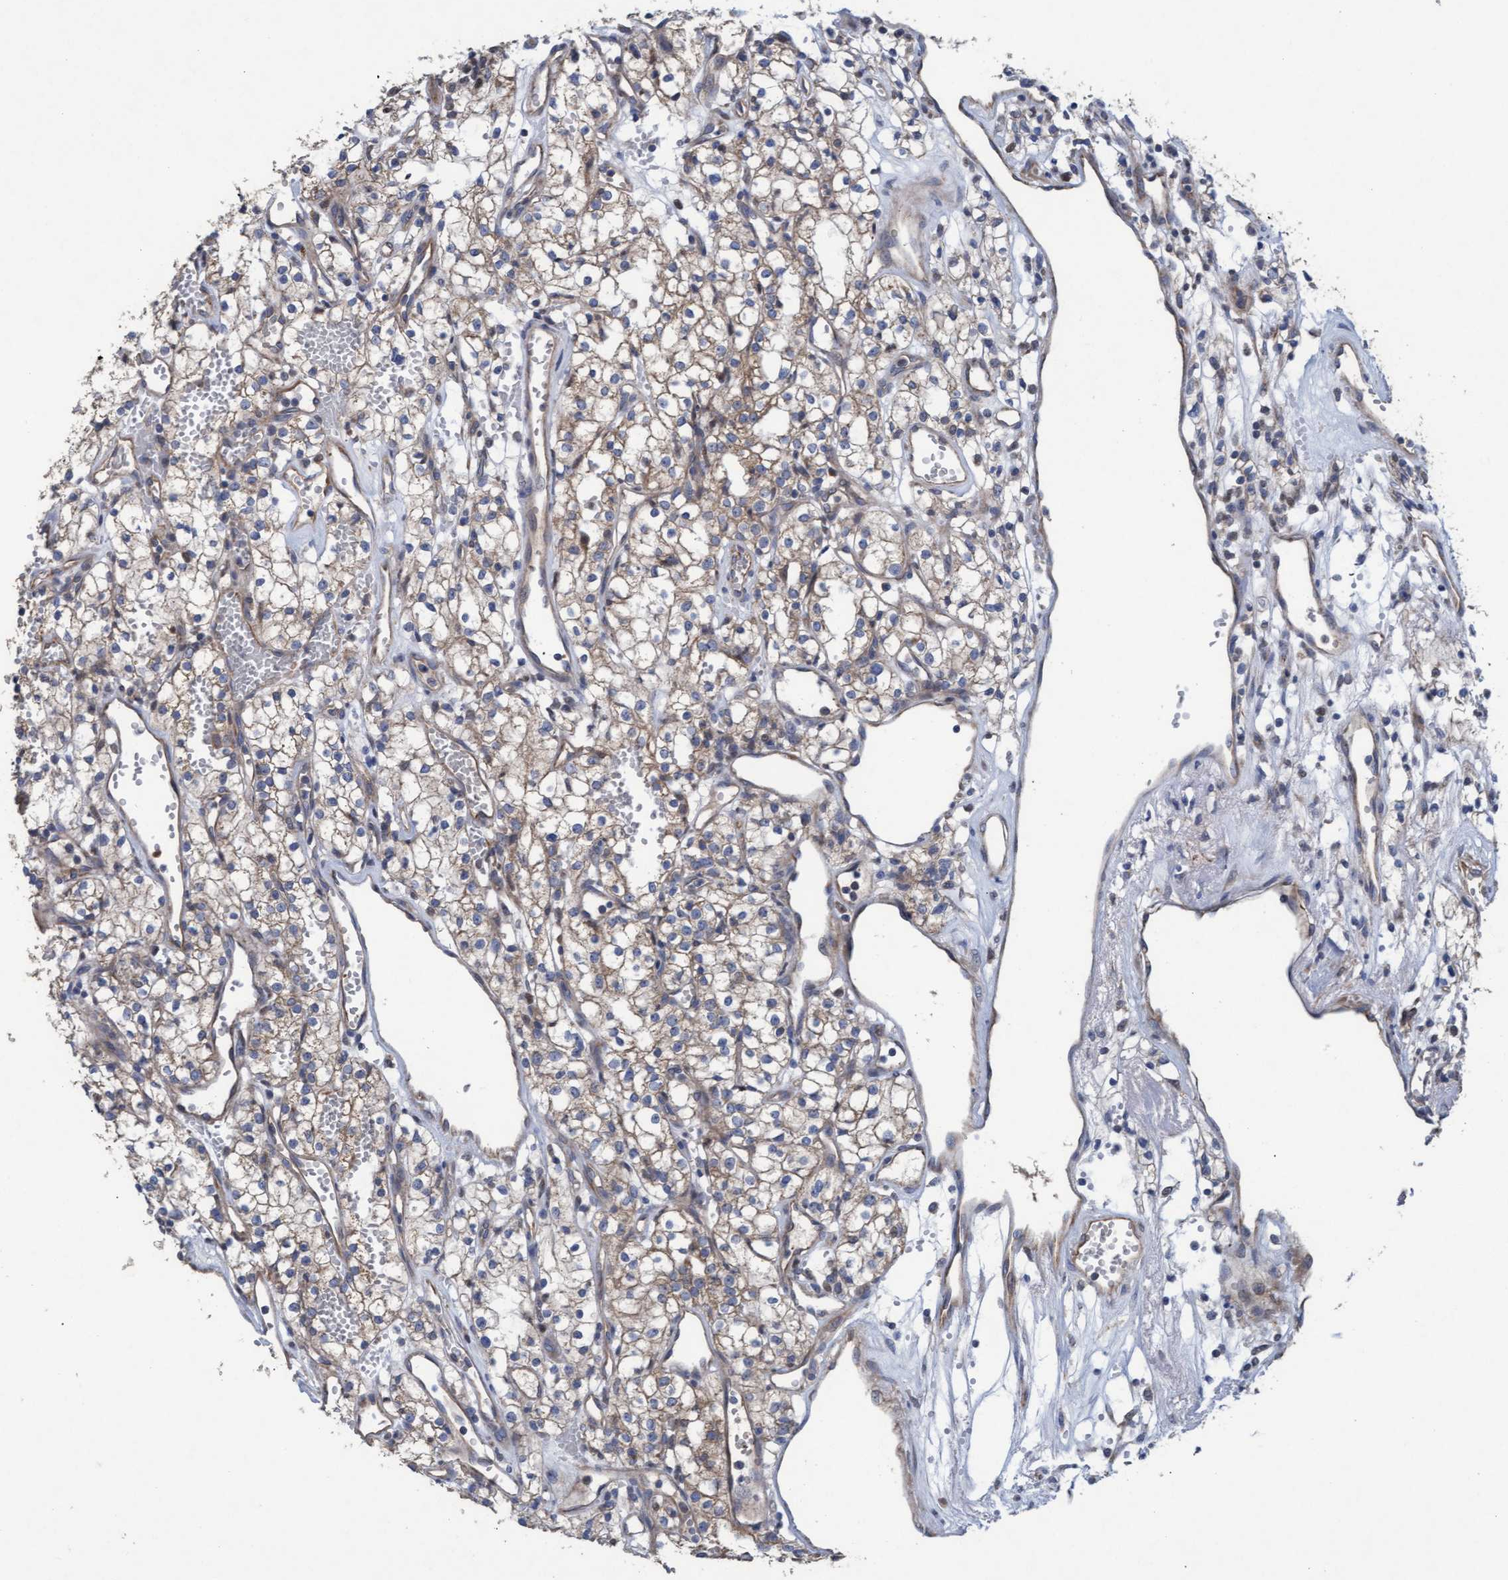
{"staining": {"intensity": "weak", "quantity": ">75%", "location": "cytoplasmic/membranous"}, "tissue": "renal cancer", "cell_type": "Tumor cells", "image_type": "cancer", "snomed": [{"axis": "morphology", "description": "Adenocarcinoma, NOS"}, {"axis": "topography", "description": "Kidney"}], "caption": "A brown stain highlights weak cytoplasmic/membranous positivity of a protein in human adenocarcinoma (renal) tumor cells.", "gene": "MRPL38", "patient": {"sex": "male", "age": 59}}